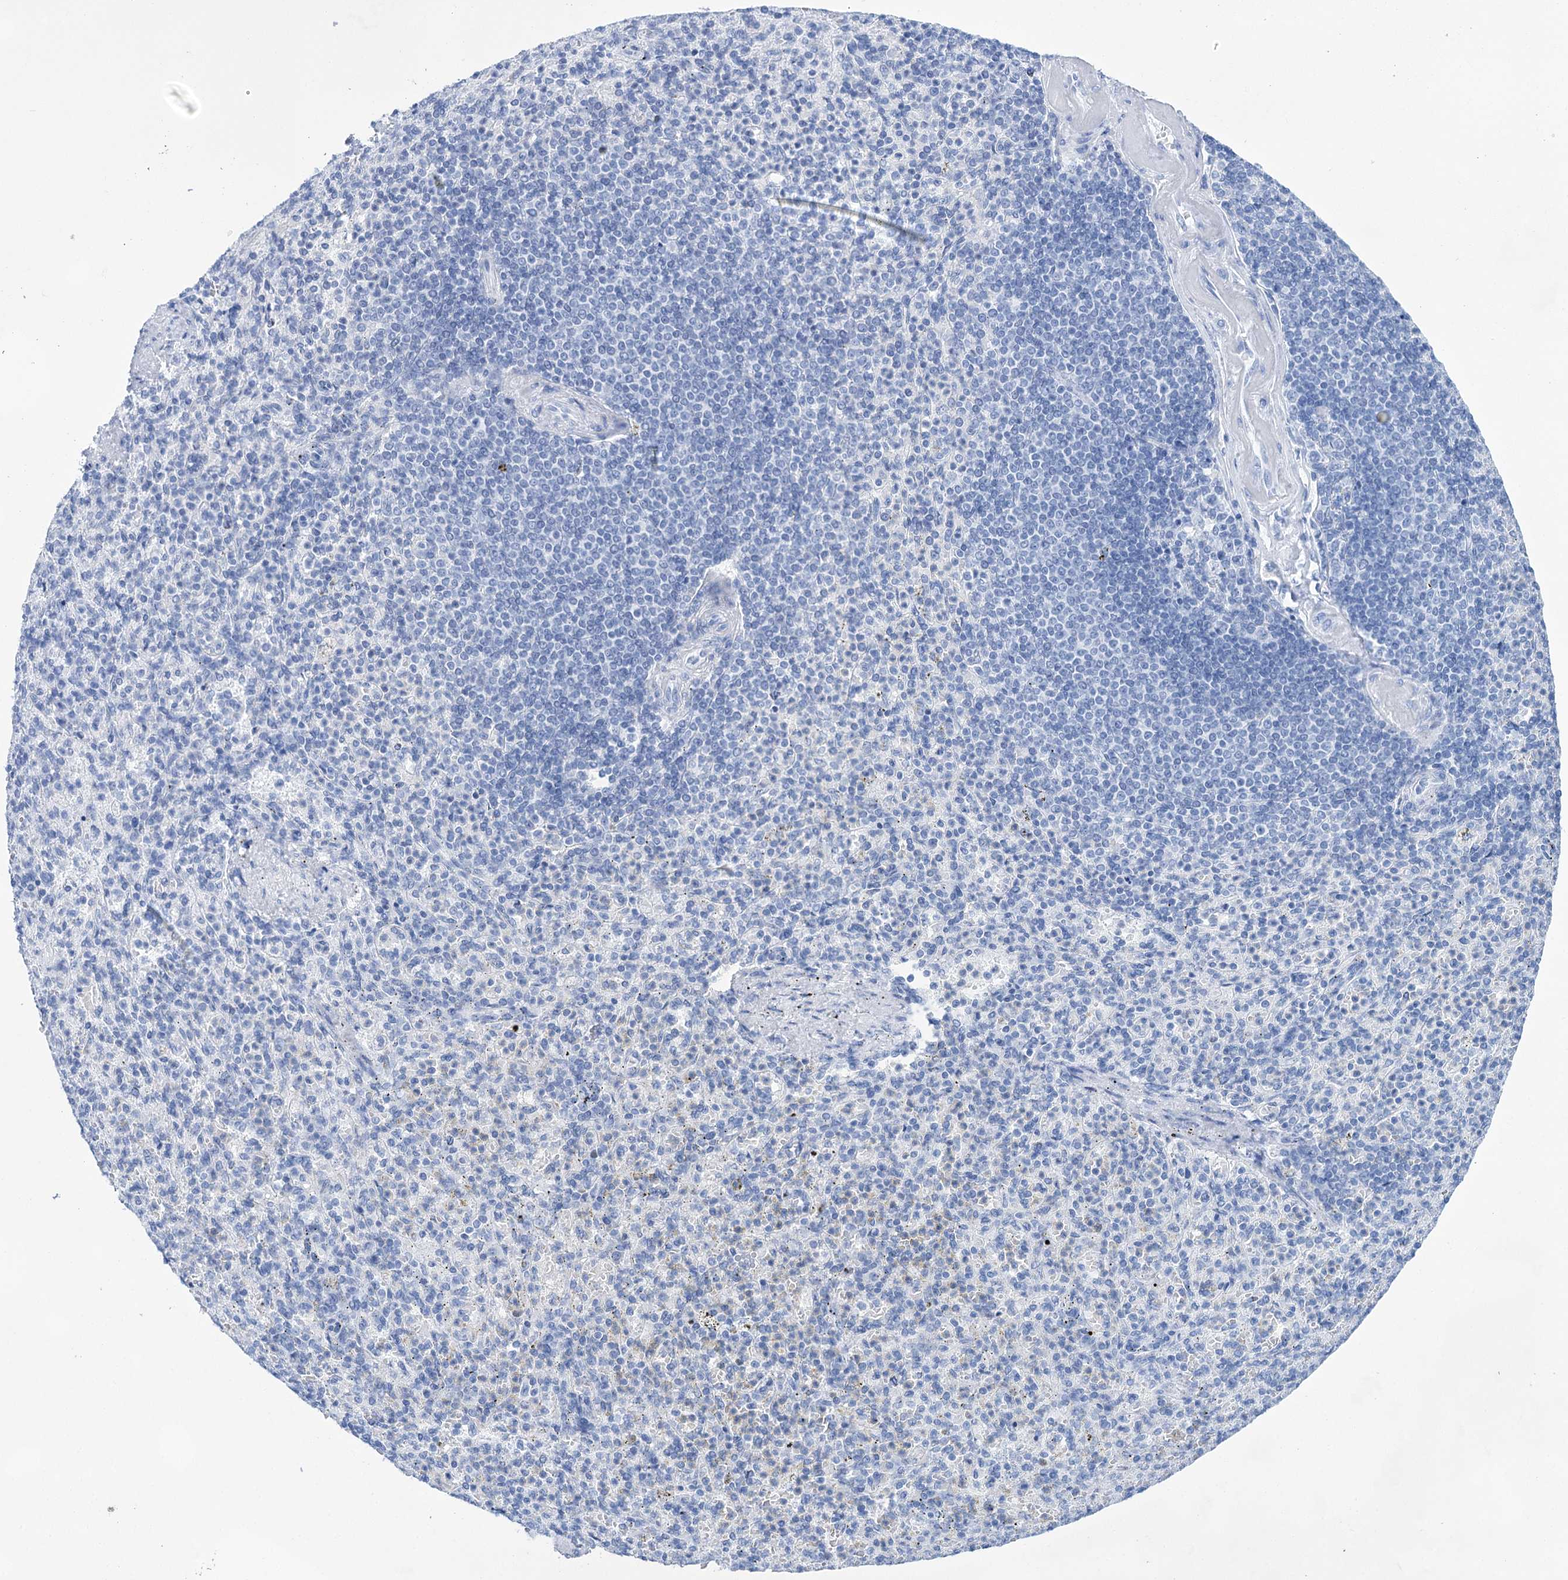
{"staining": {"intensity": "negative", "quantity": "none", "location": "none"}, "tissue": "spleen", "cell_type": "Cells in red pulp", "image_type": "normal", "snomed": [{"axis": "morphology", "description": "Normal tissue, NOS"}, {"axis": "topography", "description": "Spleen"}], "caption": "This is an immunohistochemistry (IHC) image of benign spleen. There is no staining in cells in red pulp.", "gene": "LALBA", "patient": {"sex": "female", "age": 74}}